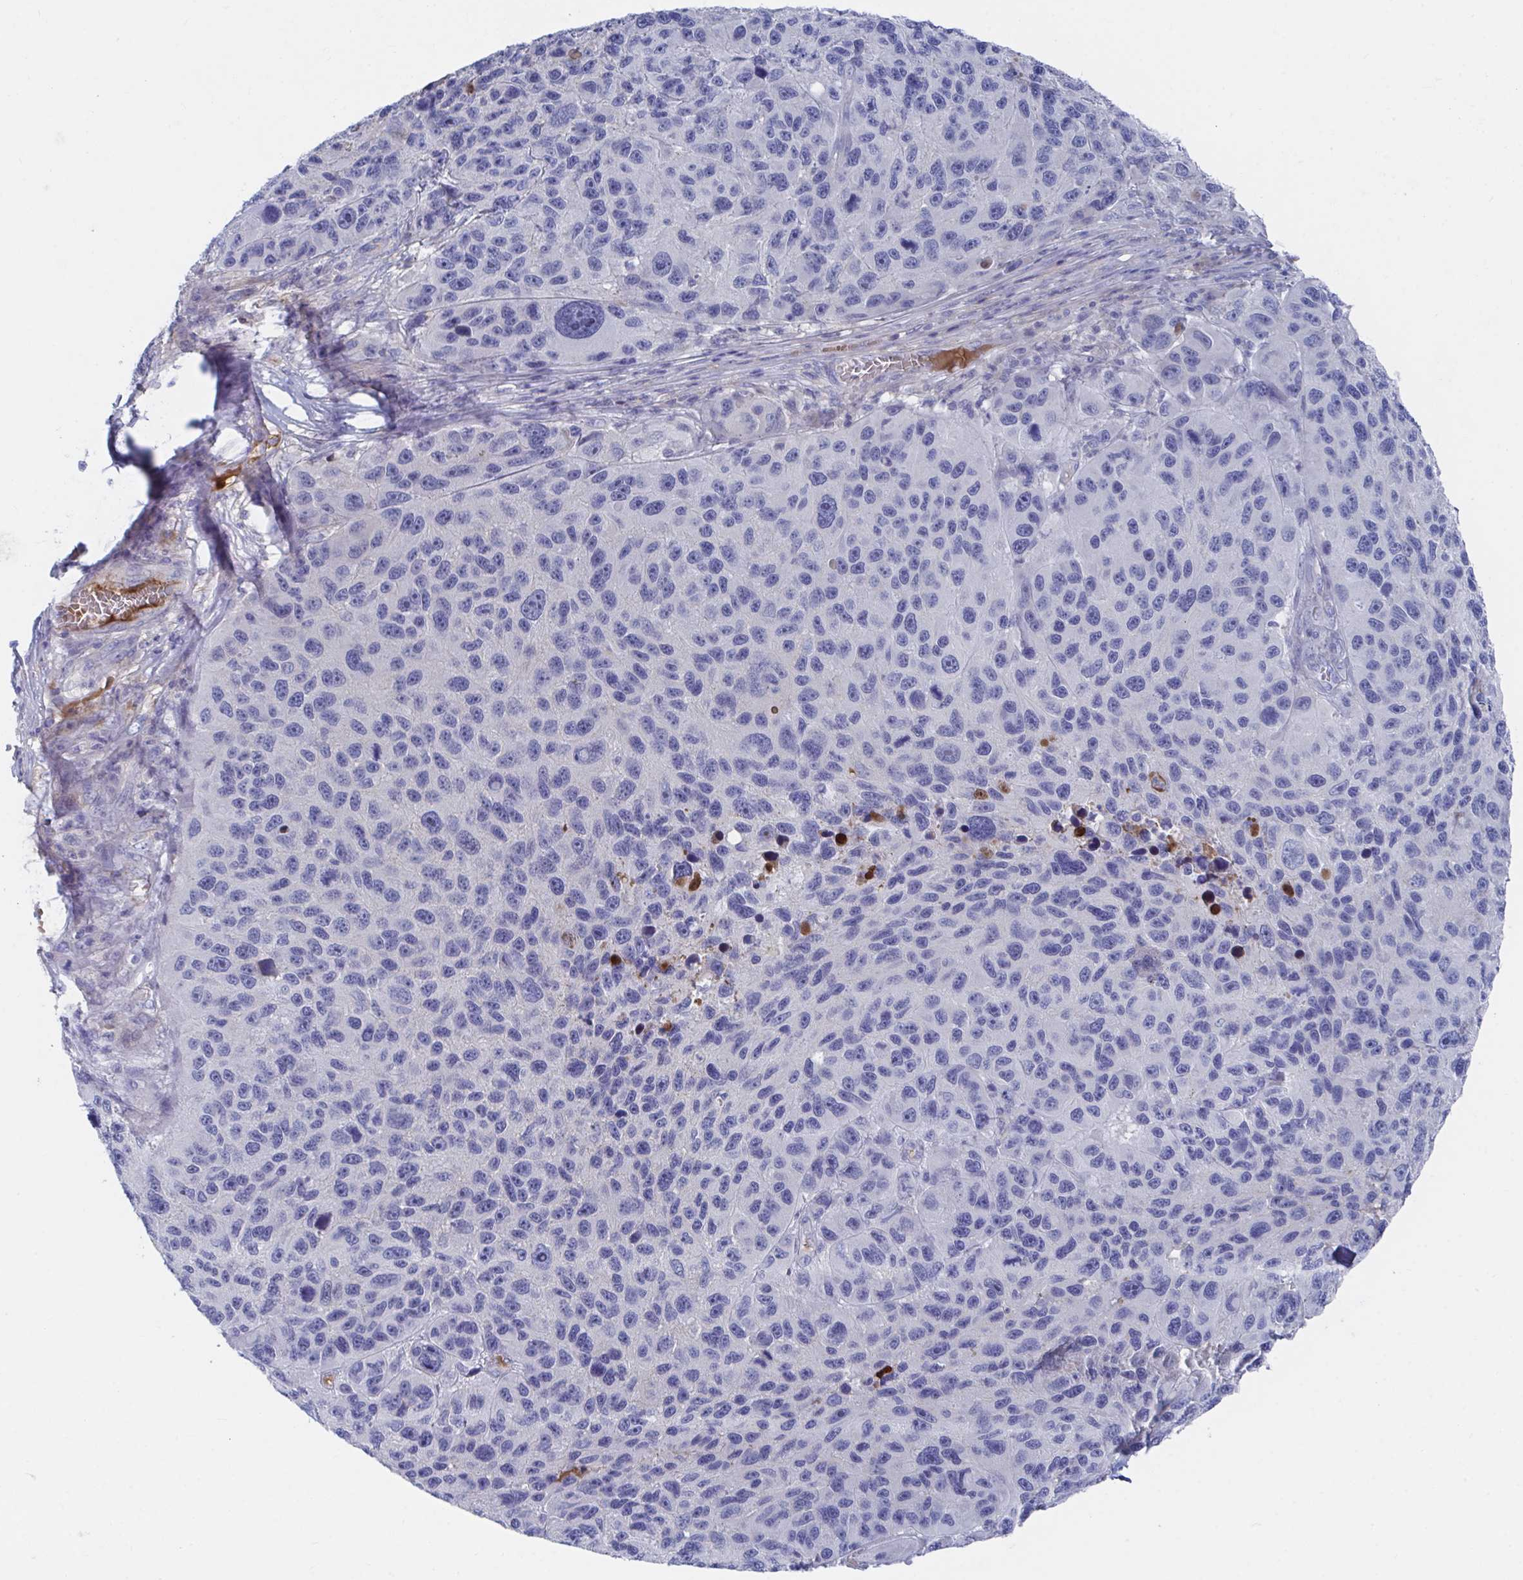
{"staining": {"intensity": "negative", "quantity": "none", "location": "none"}, "tissue": "melanoma", "cell_type": "Tumor cells", "image_type": "cancer", "snomed": [{"axis": "morphology", "description": "Malignant melanoma, NOS"}, {"axis": "topography", "description": "Skin"}], "caption": "Immunohistochemistry histopathology image of neoplastic tissue: melanoma stained with DAB (3,3'-diaminobenzidine) demonstrates no significant protein expression in tumor cells.", "gene": "TNFAIP6", "patient": {"sex": "male", "age": 53}}